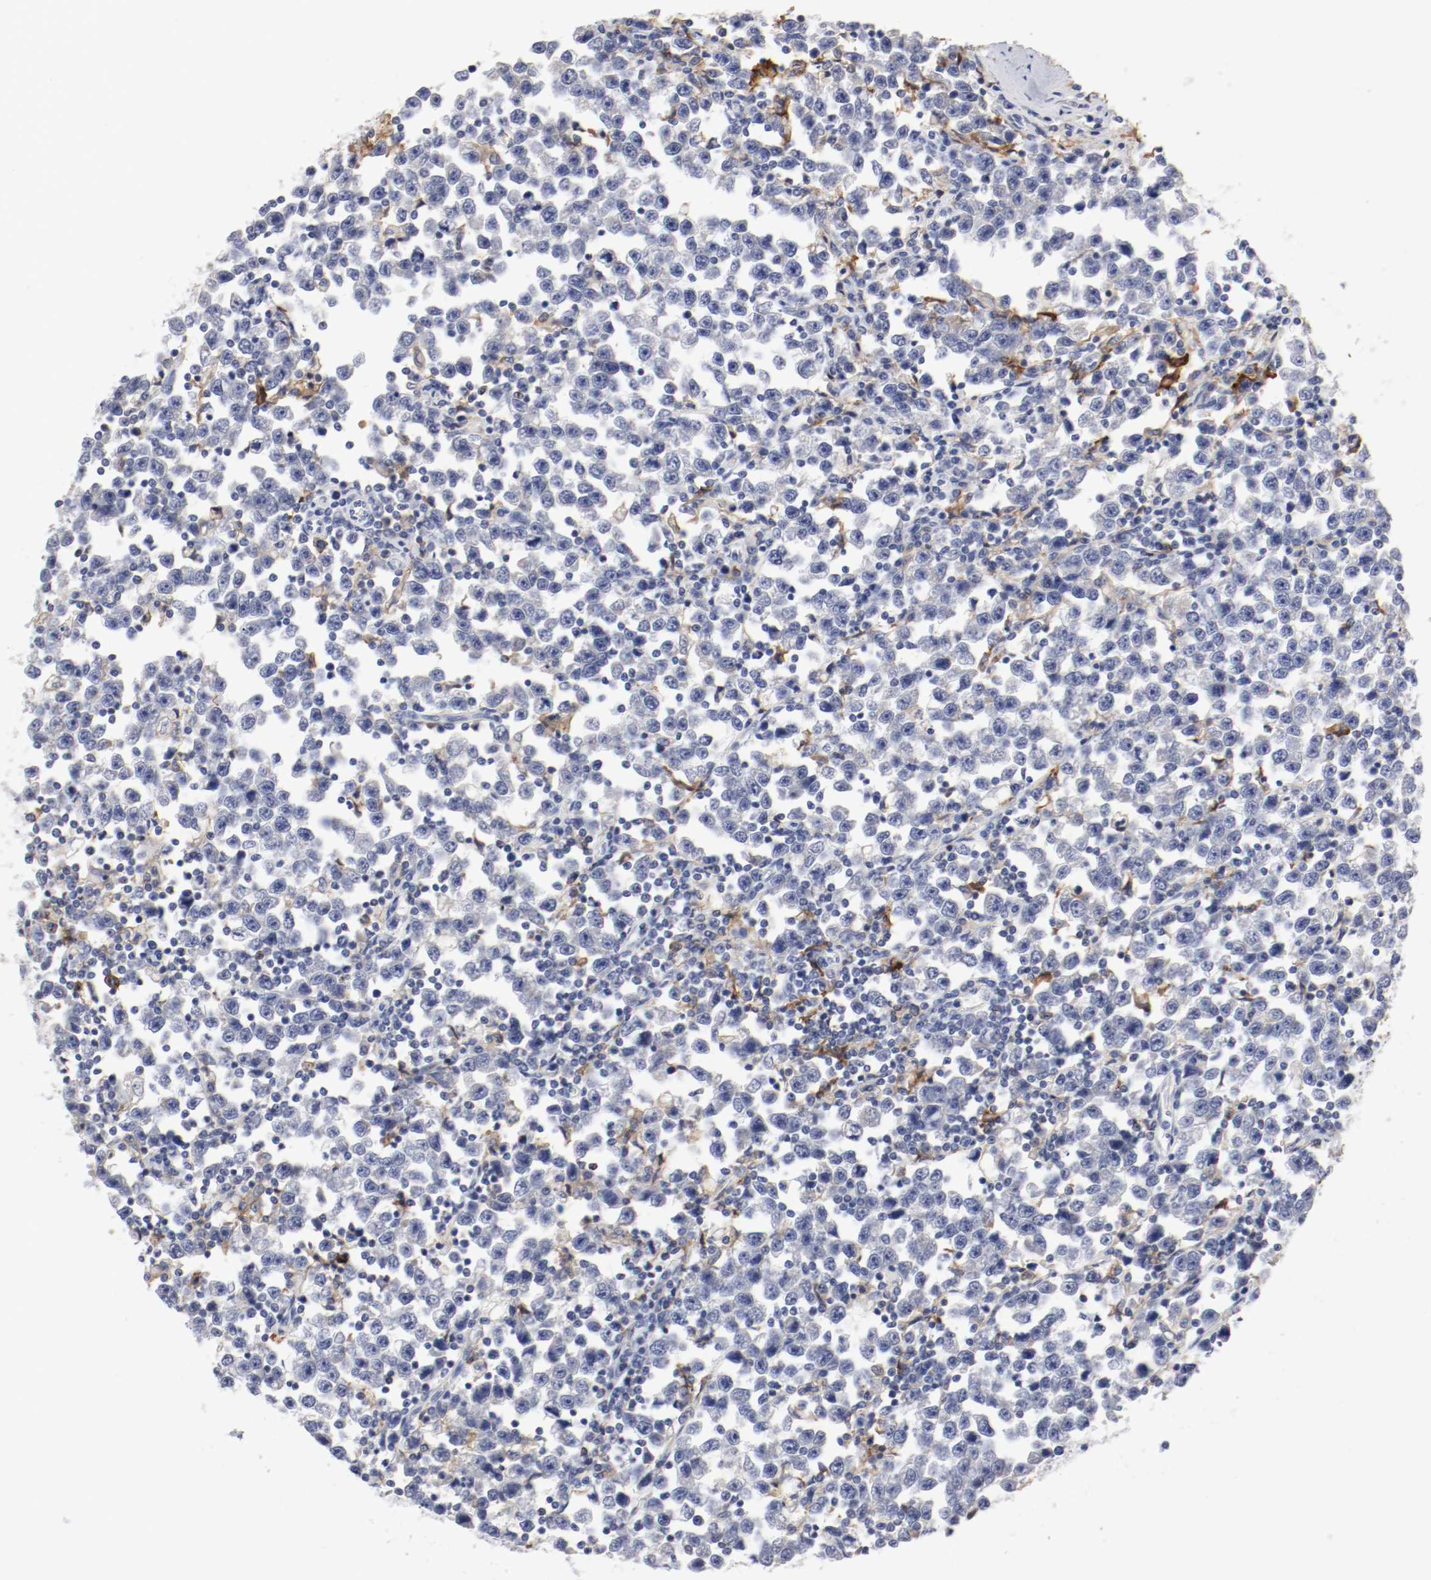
{"staining": {"intensity": "moderate", "quantity": "<25%", "location": "cytoplasmic/membranous"}, "tissue": "testis cancer", "cell_type": "Tumor cells", "image_type": "cancer", "snomed": [{"axis": "morphology", "description": "Seminoma, NOS"}, {"axis": "topography", "description": "Testis"}], "caption": "A photomicrograph showing moderate cytoplasmic/membranous positivity in approximately <25% of tumor cells in testis cancer (seminoma), as visualized by brown immunohistochemical staining.", "gene": "ITGAX", "patient": {"sex": "male", "age": 43}}